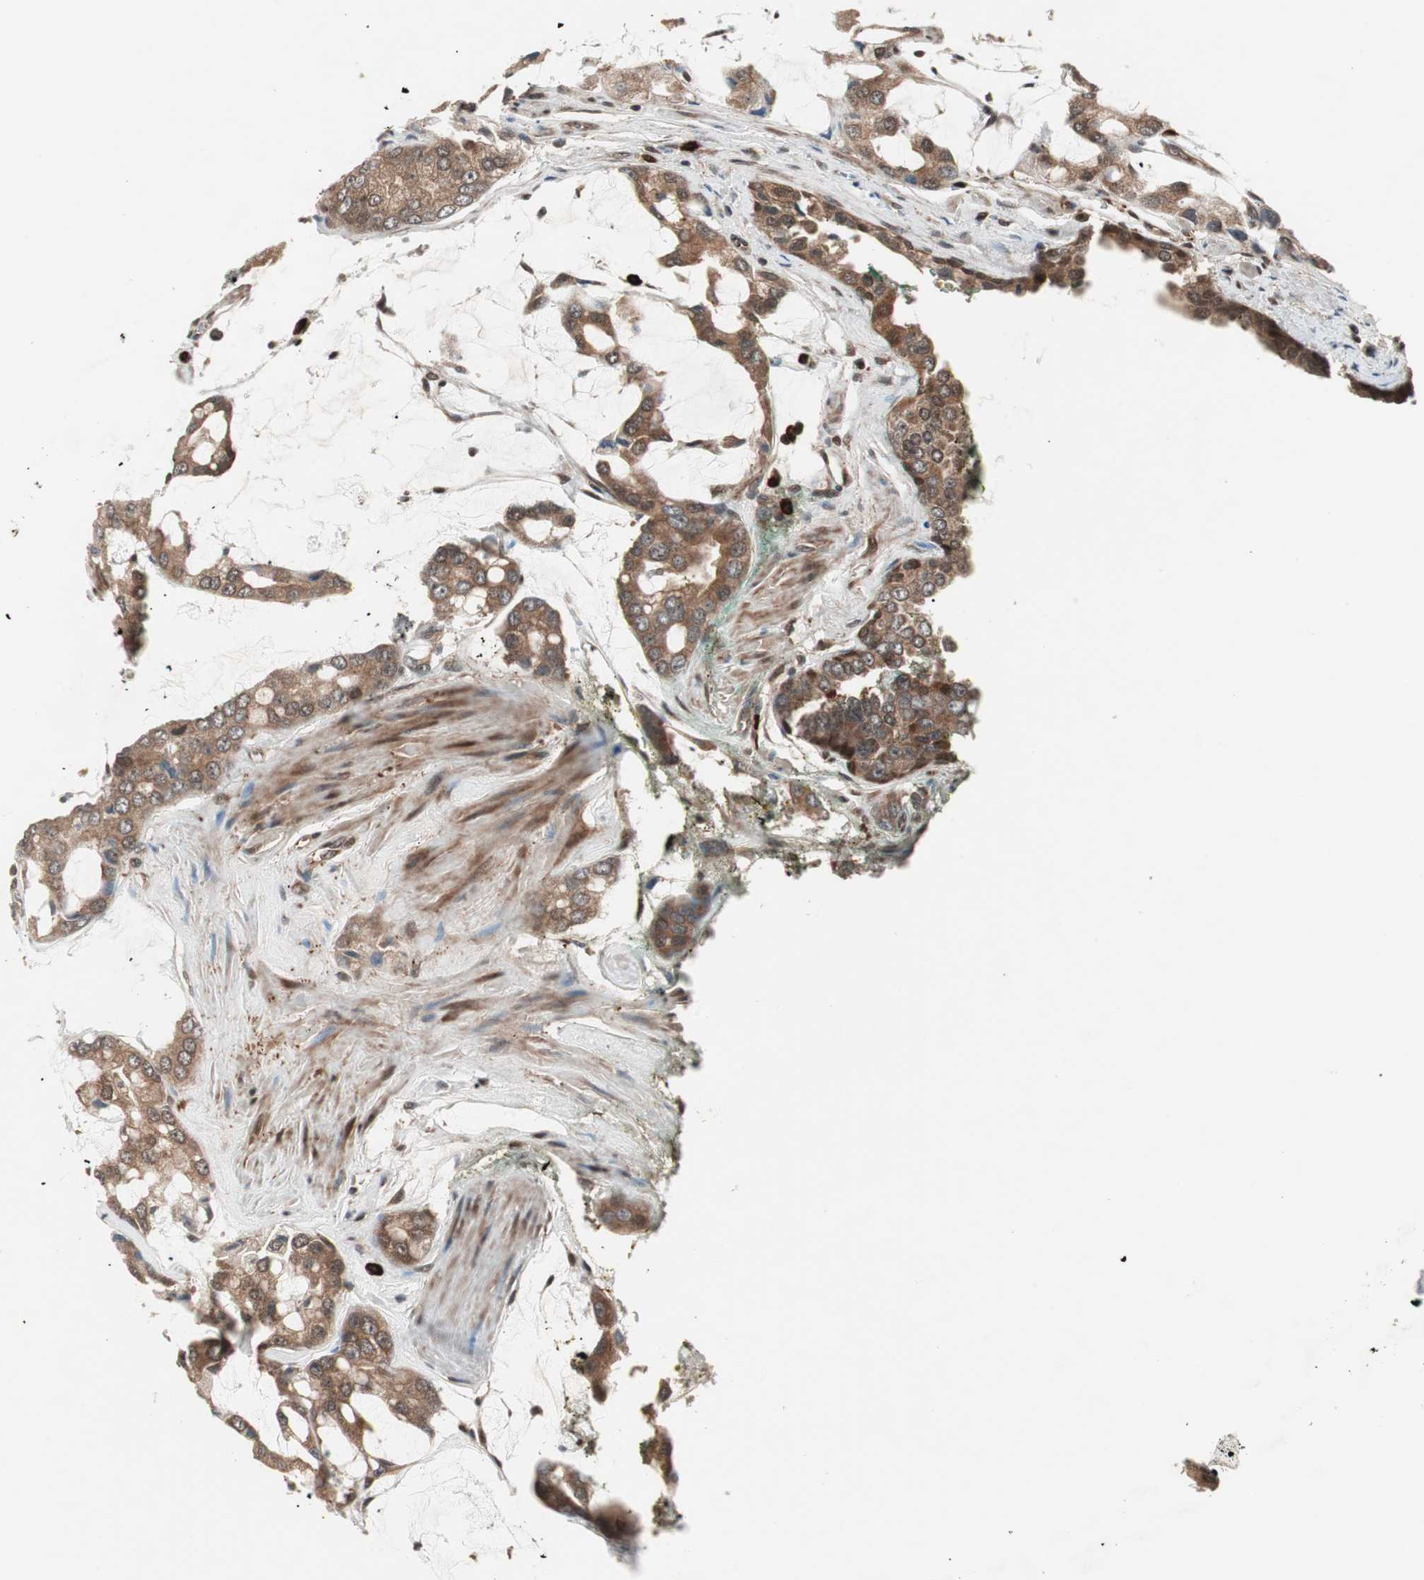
{"staining": {"intensity": "moderate", "quantity": ">75%", "location": "cytoplasmic/membranous"}, "tissue": "prostate cancer", "cell_type": "Tumor cells", "image_type": "cancer", "snomed": [{"axis": "morphology", "description": "Adenocarcinoma, High grade"}, {"axis": "topography", "description": "Prostate"}], "caption": "A brown stain highlights moderate cytoplasmic/membranous staining of a protein in prostate adenocarcinoma (high-grade) tumor cells.", "gene": "PRKG2", "patient": {"sex": "male", "age": 67}}